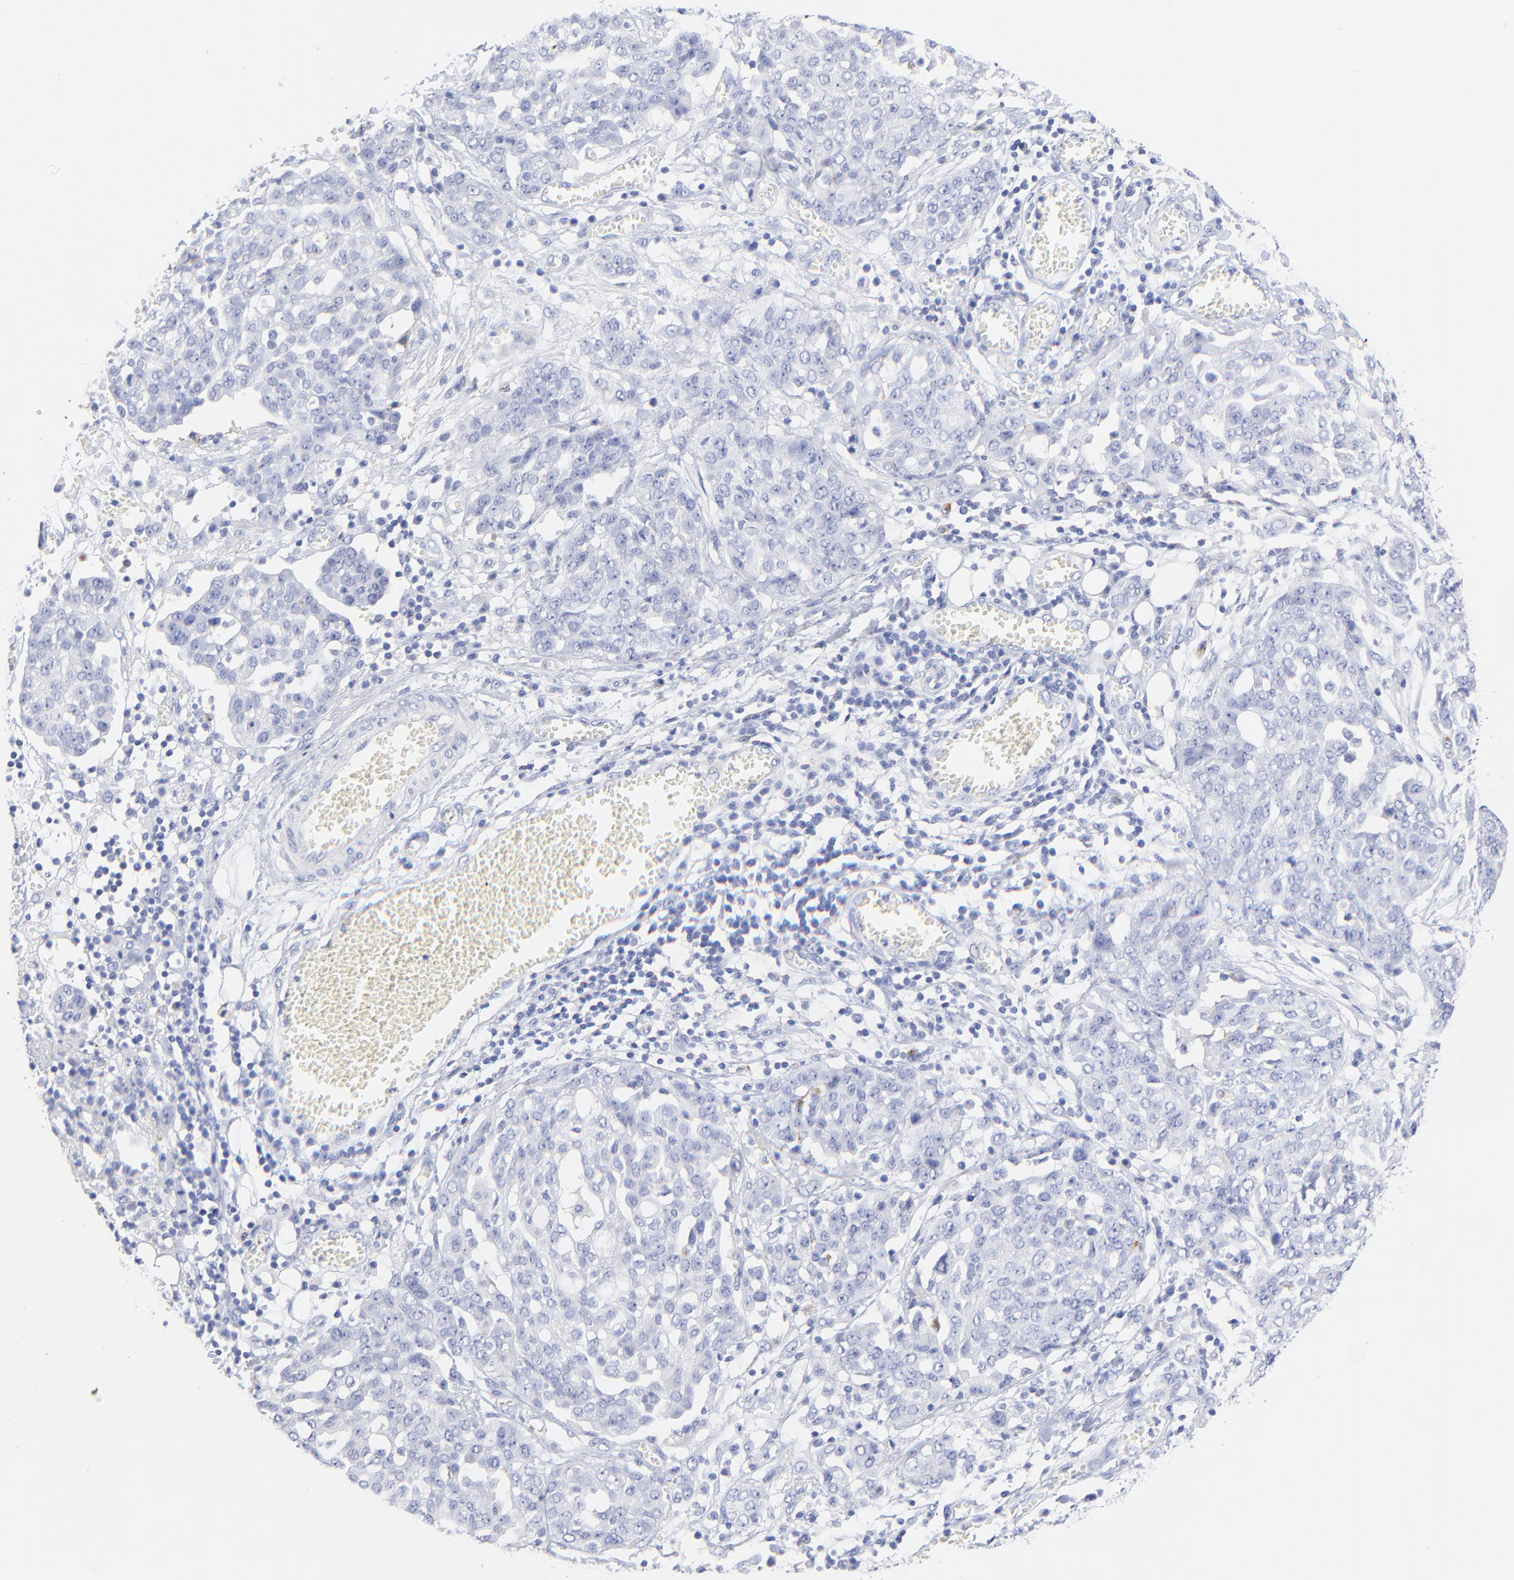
{"staining": {"intensity": "negative", "quantity": "none", "location": "none"}, "tissue": "ovarian cancer", "cell_type": "Tumor cells", "image_type": "cancer", "snomed": [{"axis": "morphology", "description": "Cystadenocarcinoma, serous, NOS"}, {"axis": "topography", "description": "Soft tissue"}, {"axis": "topography", "description": "Ovary"}], "caption": "The histopathology image displays no significant expression in tumor cells of serous cystadenocarcinoma (ovarian).", "gene": "SULT4A1", "patient": {"sex": "female", "age": 57}}